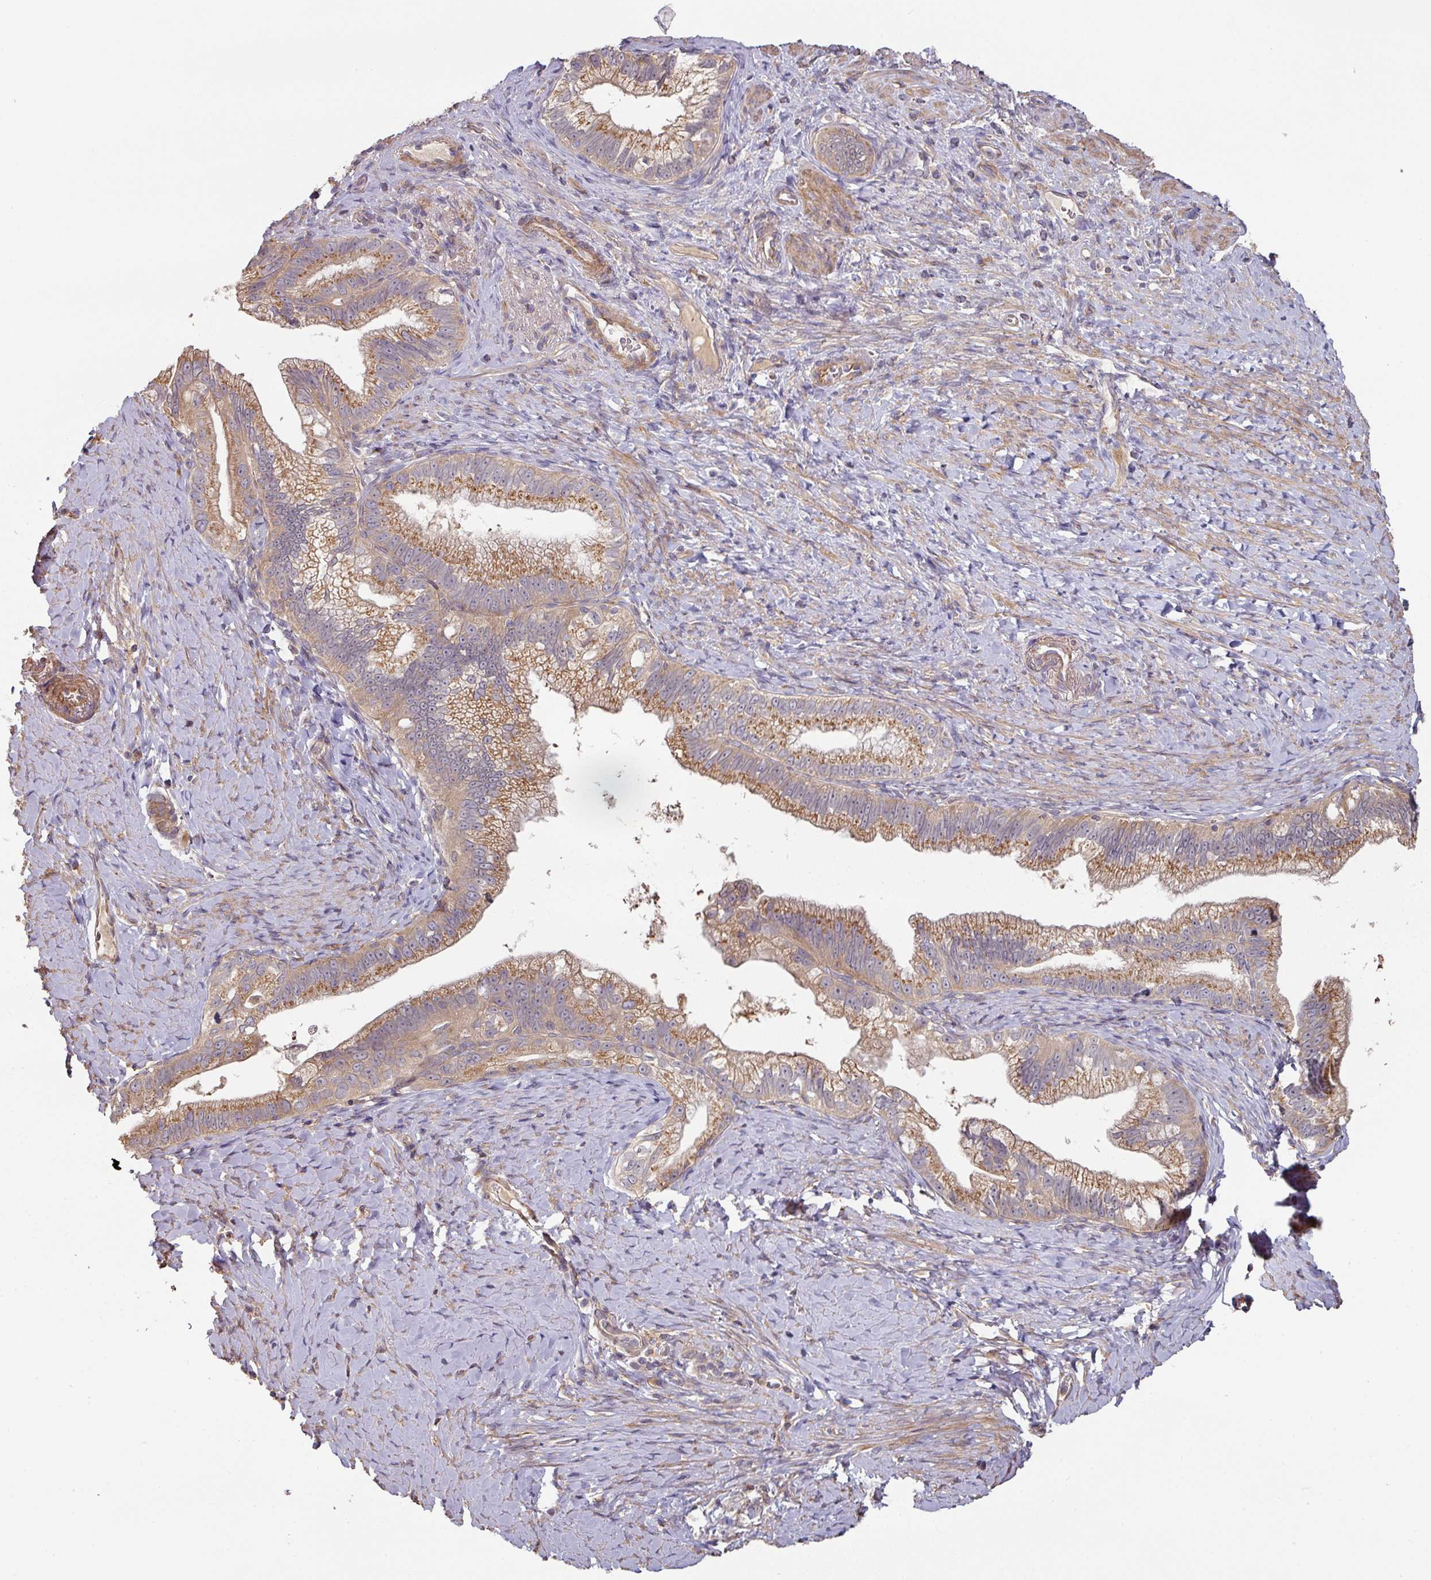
{"staining": {"intensity": "moderate", "quantity": ">75%", "location": "cytoplasmic/membranous"}, "tissue": "pancreatic cancer", "cell_type": "Tumor cells", "image_type": "cancer", "snomed": [{"axis": "morphology", "description": "Adenocarcinoma, NOS"}, {"axis": "topography", "description": "Pancreas"}], "caption": "Pancreatic cancer was stained to show a protein in brown. There is medium levels of moderate cytoplasmic/membranous staining in about >75% of tumor cells. Immunohistochemistry stains the protein of interest in brown and the nuclei are stained blue.", "gene": "SIK1", "patient": {"sex": "male", "age": 70}}